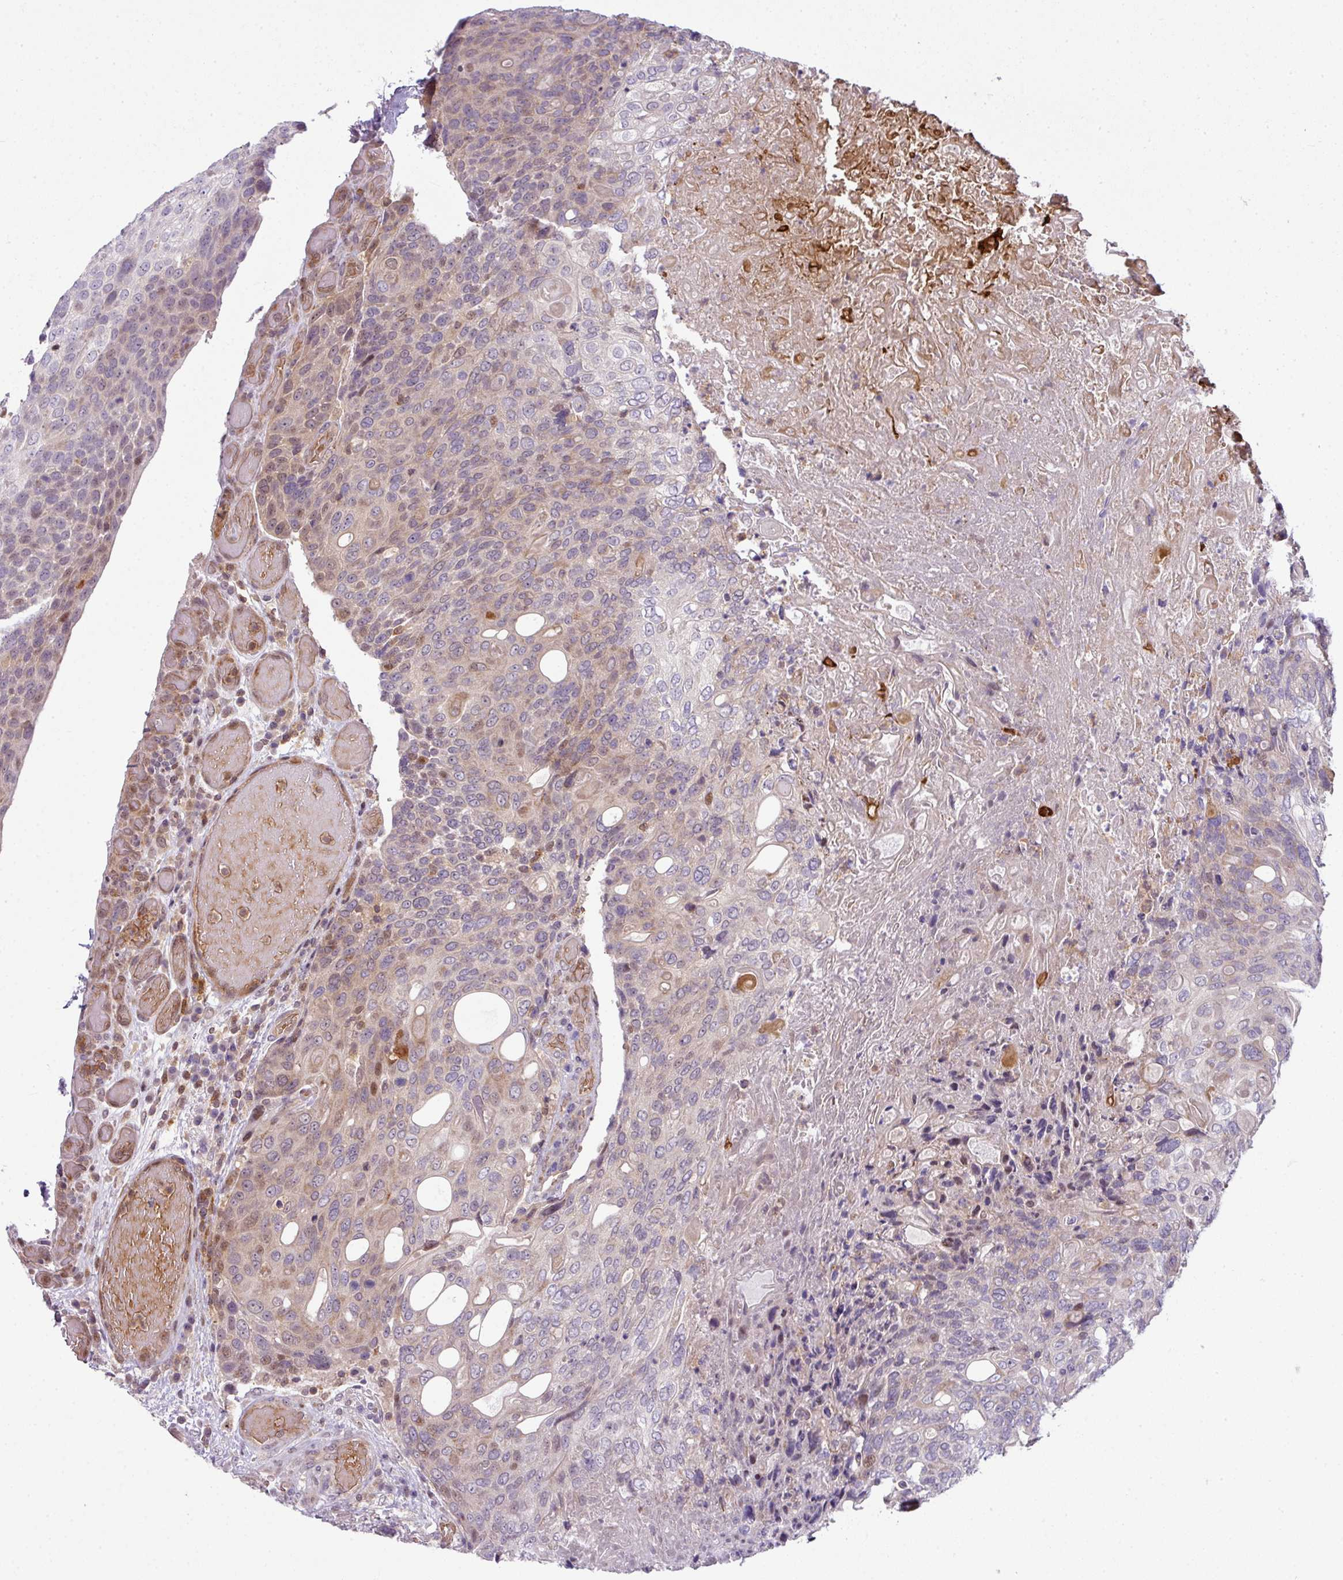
{"staining": {"intensity": "moderate", "quantity": "25%-75%", "location": "cytoplasmic/membranous,nuclear"}, "tissue": "urothelial cancer", "cell_type": "Tumor cells", "image_type": "cancer", "snomed": [{"axis": "morphology", "description": "Urothelial carcinoma, High grade"}, {"axis": "topography", "description": "Urinary bladder"}], "caption": "Moderate cytoplasmic/membranous and nuclear staining is present in about 25%-75% of tumor cells in urothelial cancer.", "gene": "STAT5A", "patient": {"sex": "female", "age": 70}}